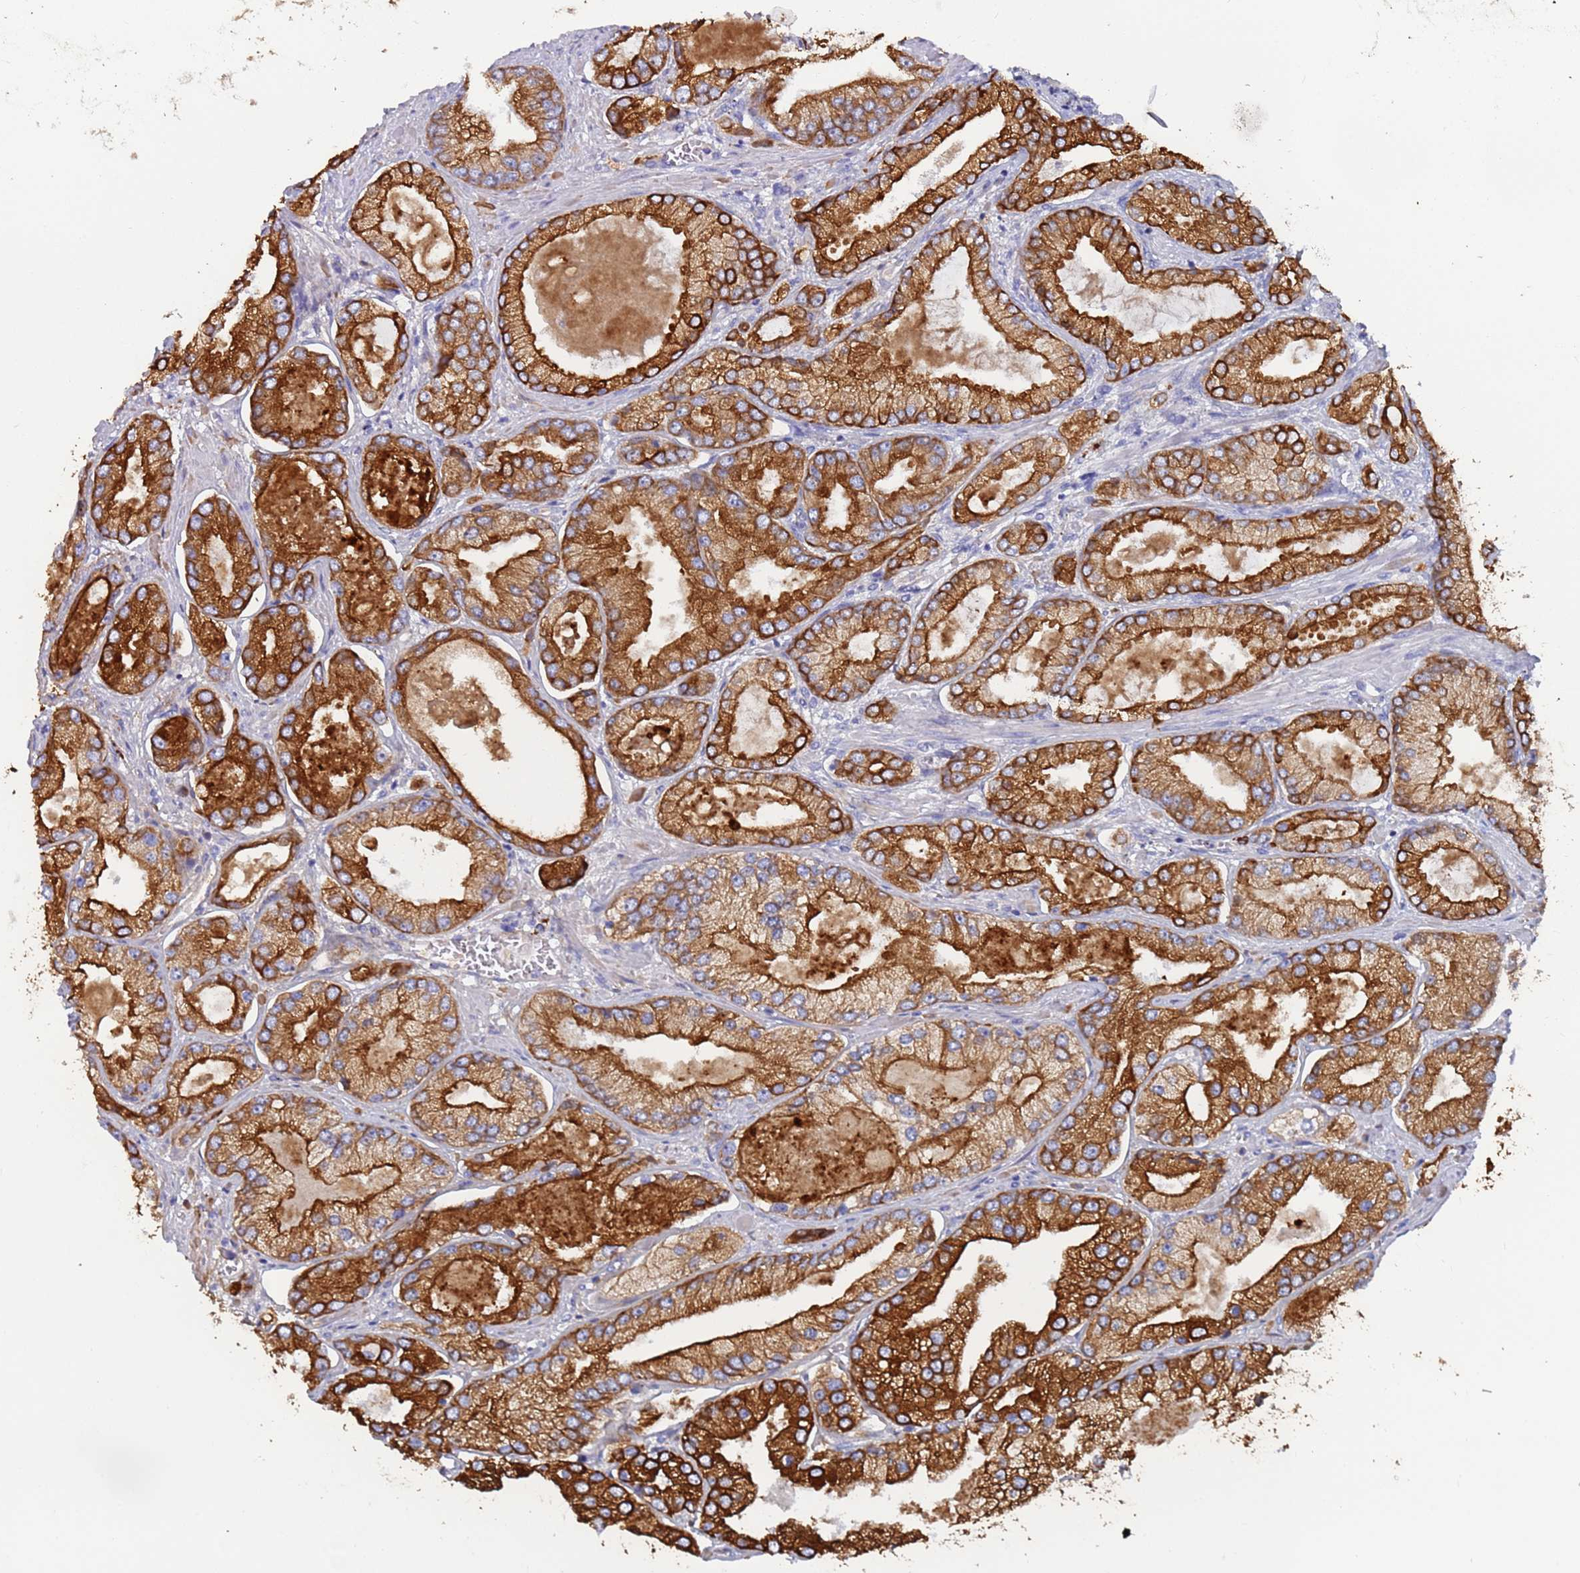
{"staining": {"intensity": "strong", "quantity": ">75%", "location": "cytoplasmic/membranous"}, "tissue": "prostate cancer", "cell_type": "Tumor cells", "image_type": "cancer", "snomed": [{"axis": "morphology", "description": "Adenocarcinoma, High grade"}, {"axis": "topography", "description": "Prostate"}], "caption": "Tumor cells exhibit high levels of strong cytoplasmic/membranous expression in approximately >75% of cells in human prostate cancer.", "gene": "CYSLTR2", "patient": {"sex": "male", "age": 68}}